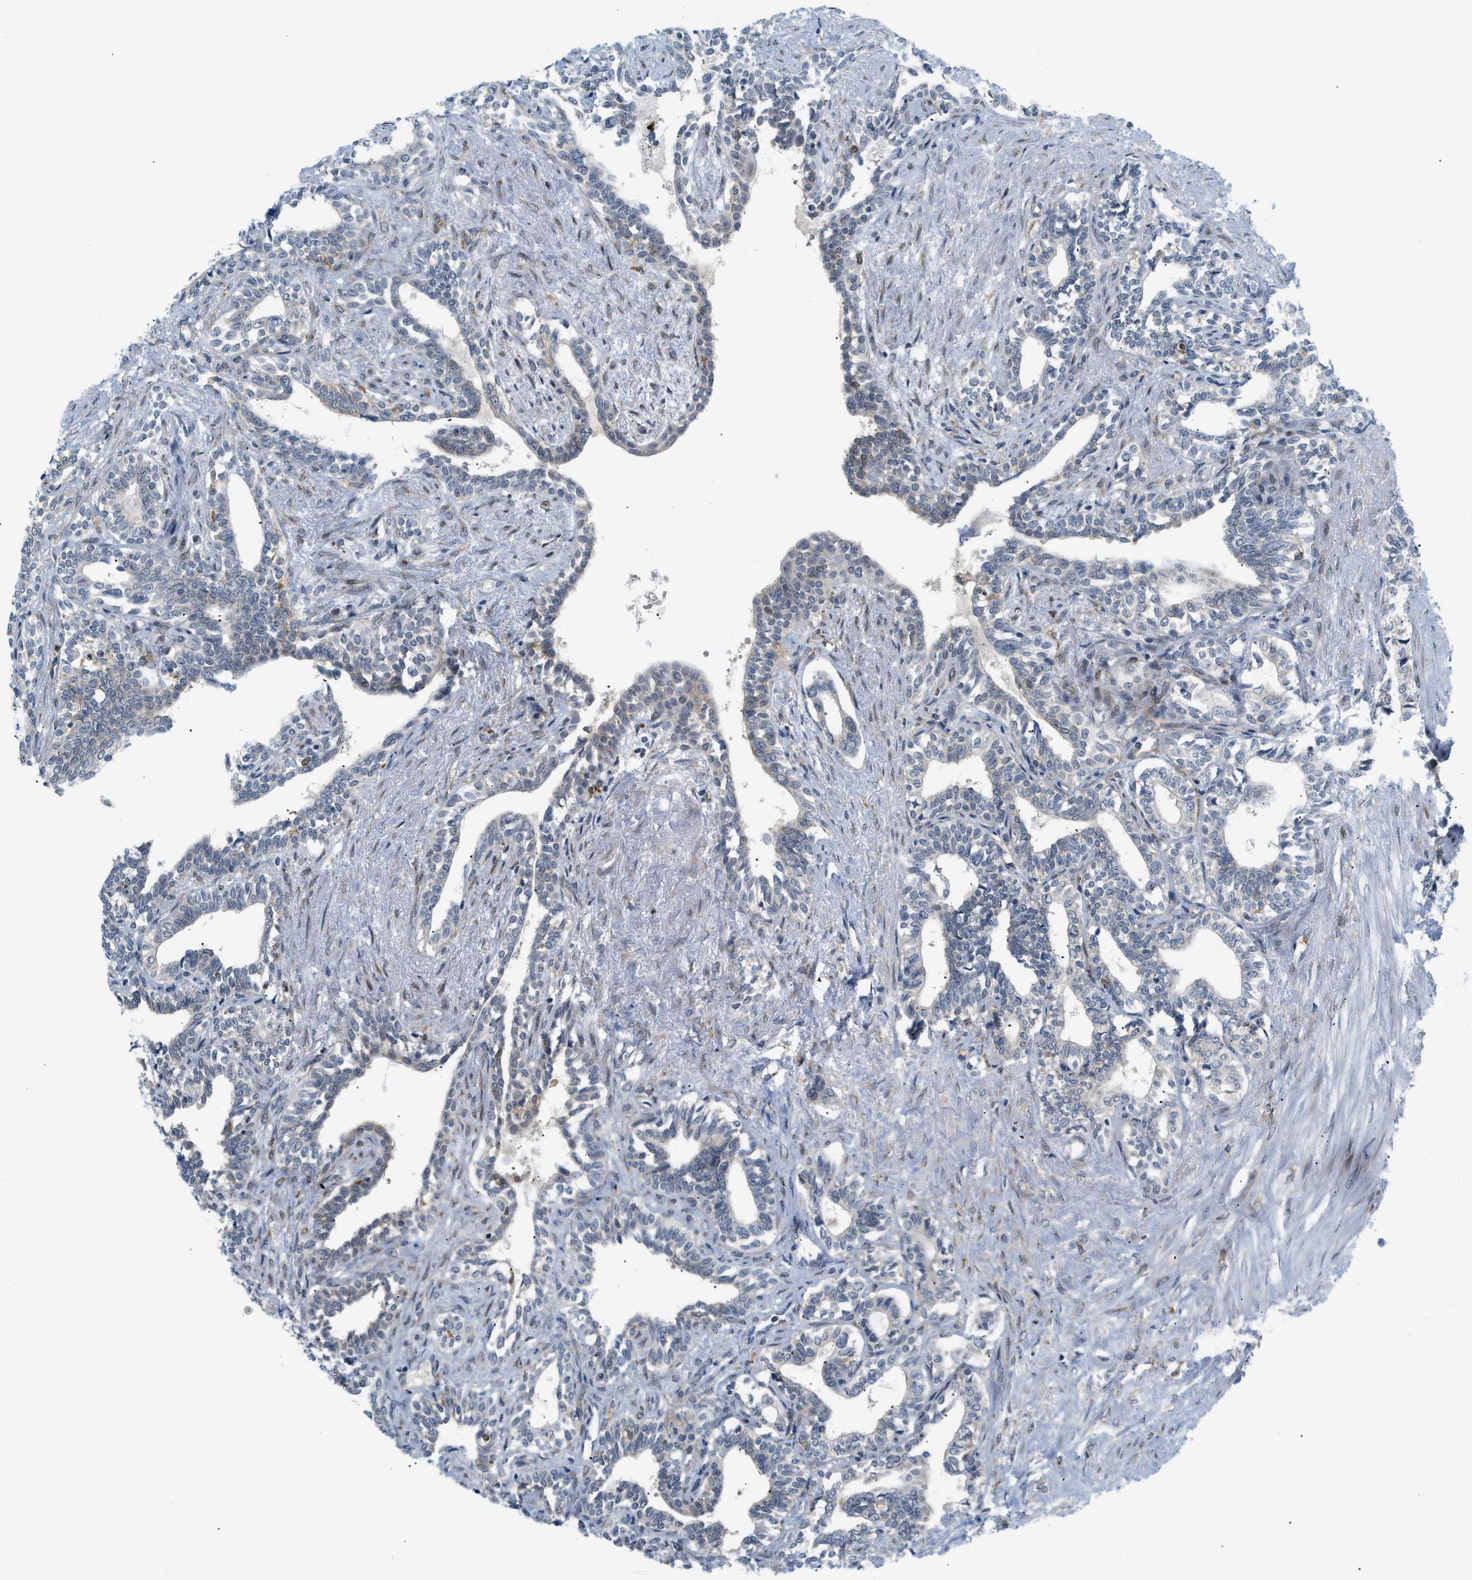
{"staining": {"intensity": "negative", "quantity": "none", "location": "none"}, "tissue": "seminal vesicle", "cell_type": "Glandular cells", "image_type": "normal", "snomed": [{"axis": "morphology", "description": "Normal tissue, NOS"}, {"axis": "morphology", "description": "Adenocarcinoma, High grade"}, {"axis": "topography", "description": "Prostate"}, {"axis": "topography", "description": "Seminal veicle"}], "caption": "Immunohistochemistry (IHC) photomicrograph of unremarkable seminal vesicle: seminal vesicle stained with DAB demonstrates no significant protein expression in glandular cells.", "gene": "ZNF408", "patient": {"sex": "male", "age": 55}}